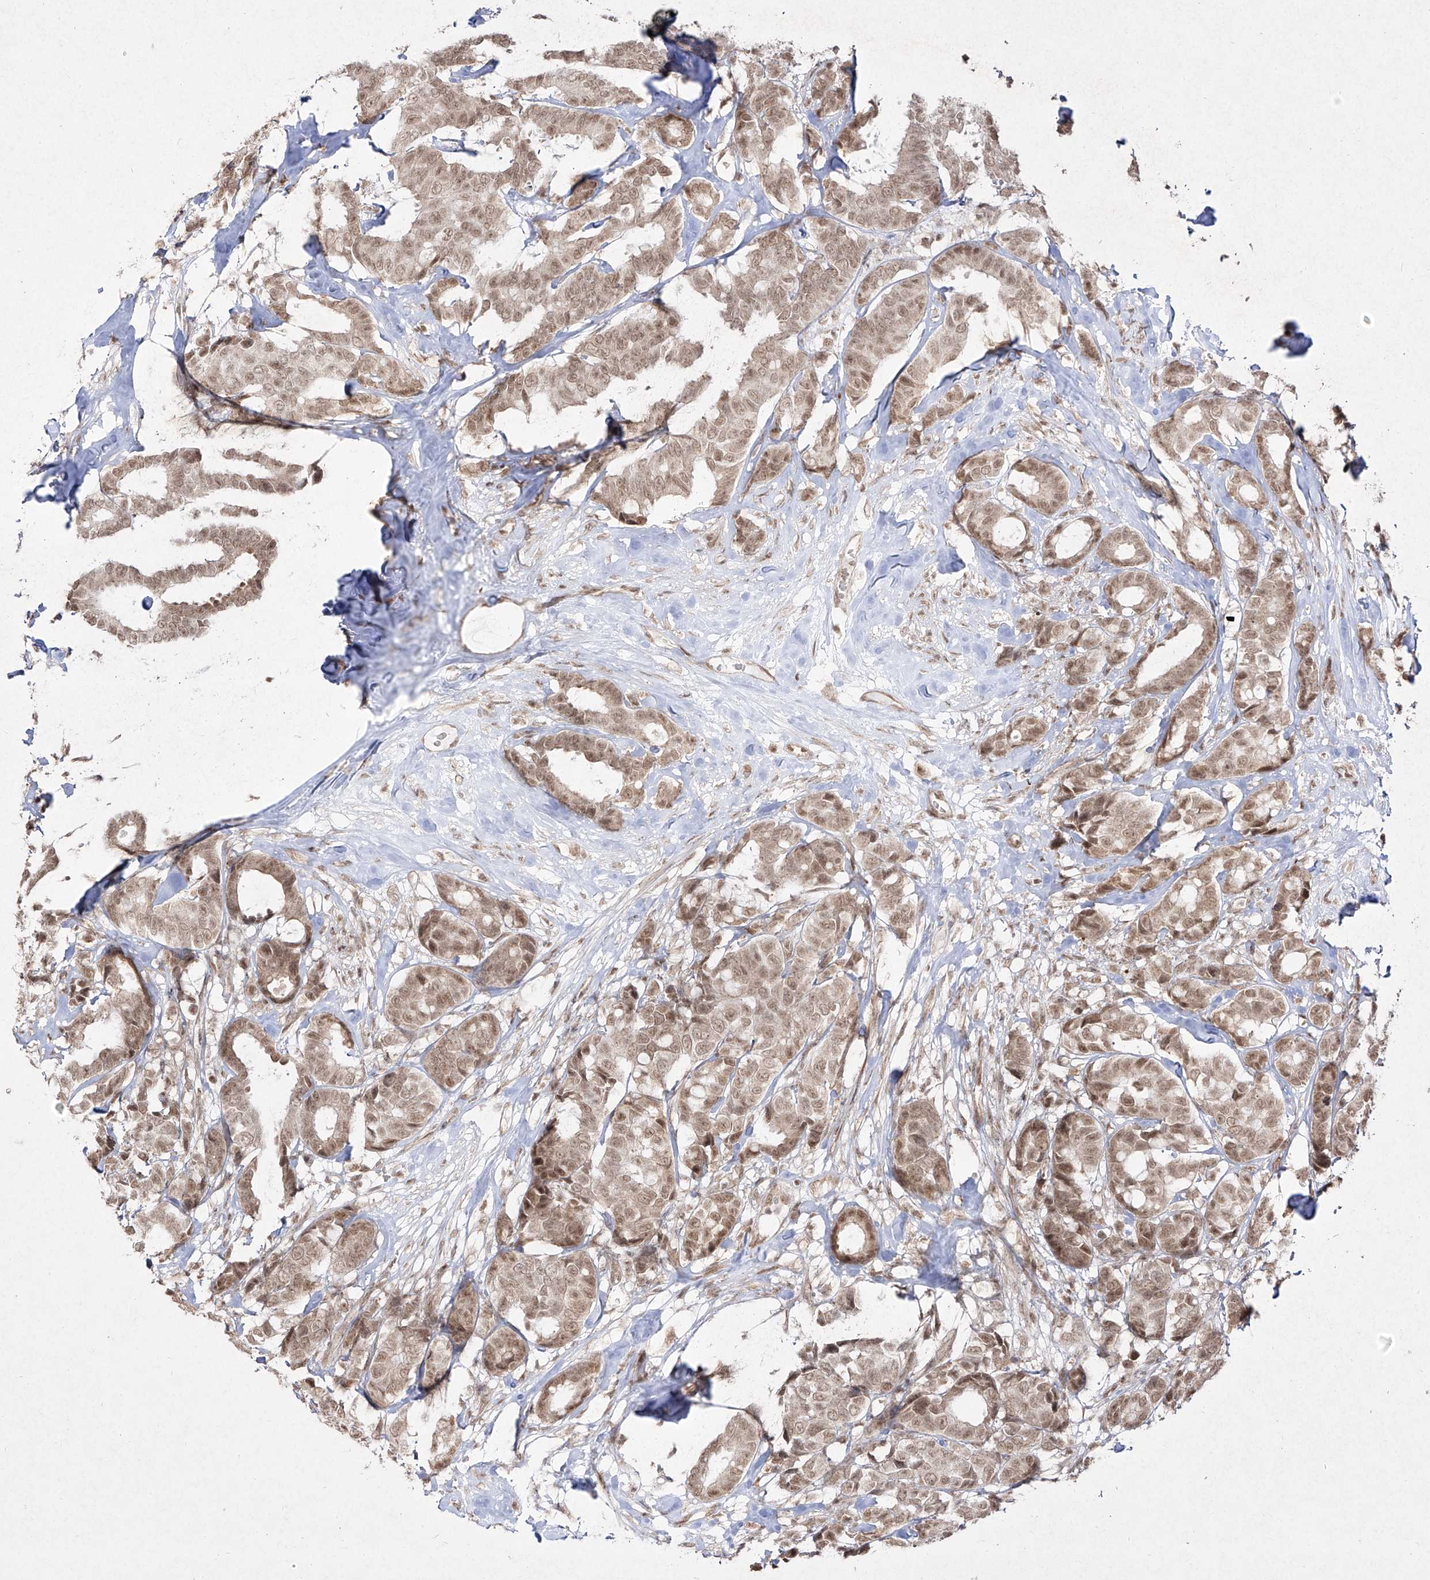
{"staining": {"intensity": "moderate", "quantity": ">75%", "location": "nuclear"}, "tissue": "breast cancer", "cell_type": "Tumor cells", "image_type": "cancer", "snomed": [{"axis": "morphology", "description": "Duct carcinoma"}, {"axis": "topography", "description": "Breast"}], "caption": "Immunohistochemical staining of intraductal carcinoma (breast) exhibits medium levels of moderate nuclear positivity in approximately >75% of tumor cells. (DAB (3,3'-diaminobenzidine) = brown stain, brightfield microscopy at high magnification).", "gene": "SNRNP27", "patient": {"sex": "female", "age": 87}}